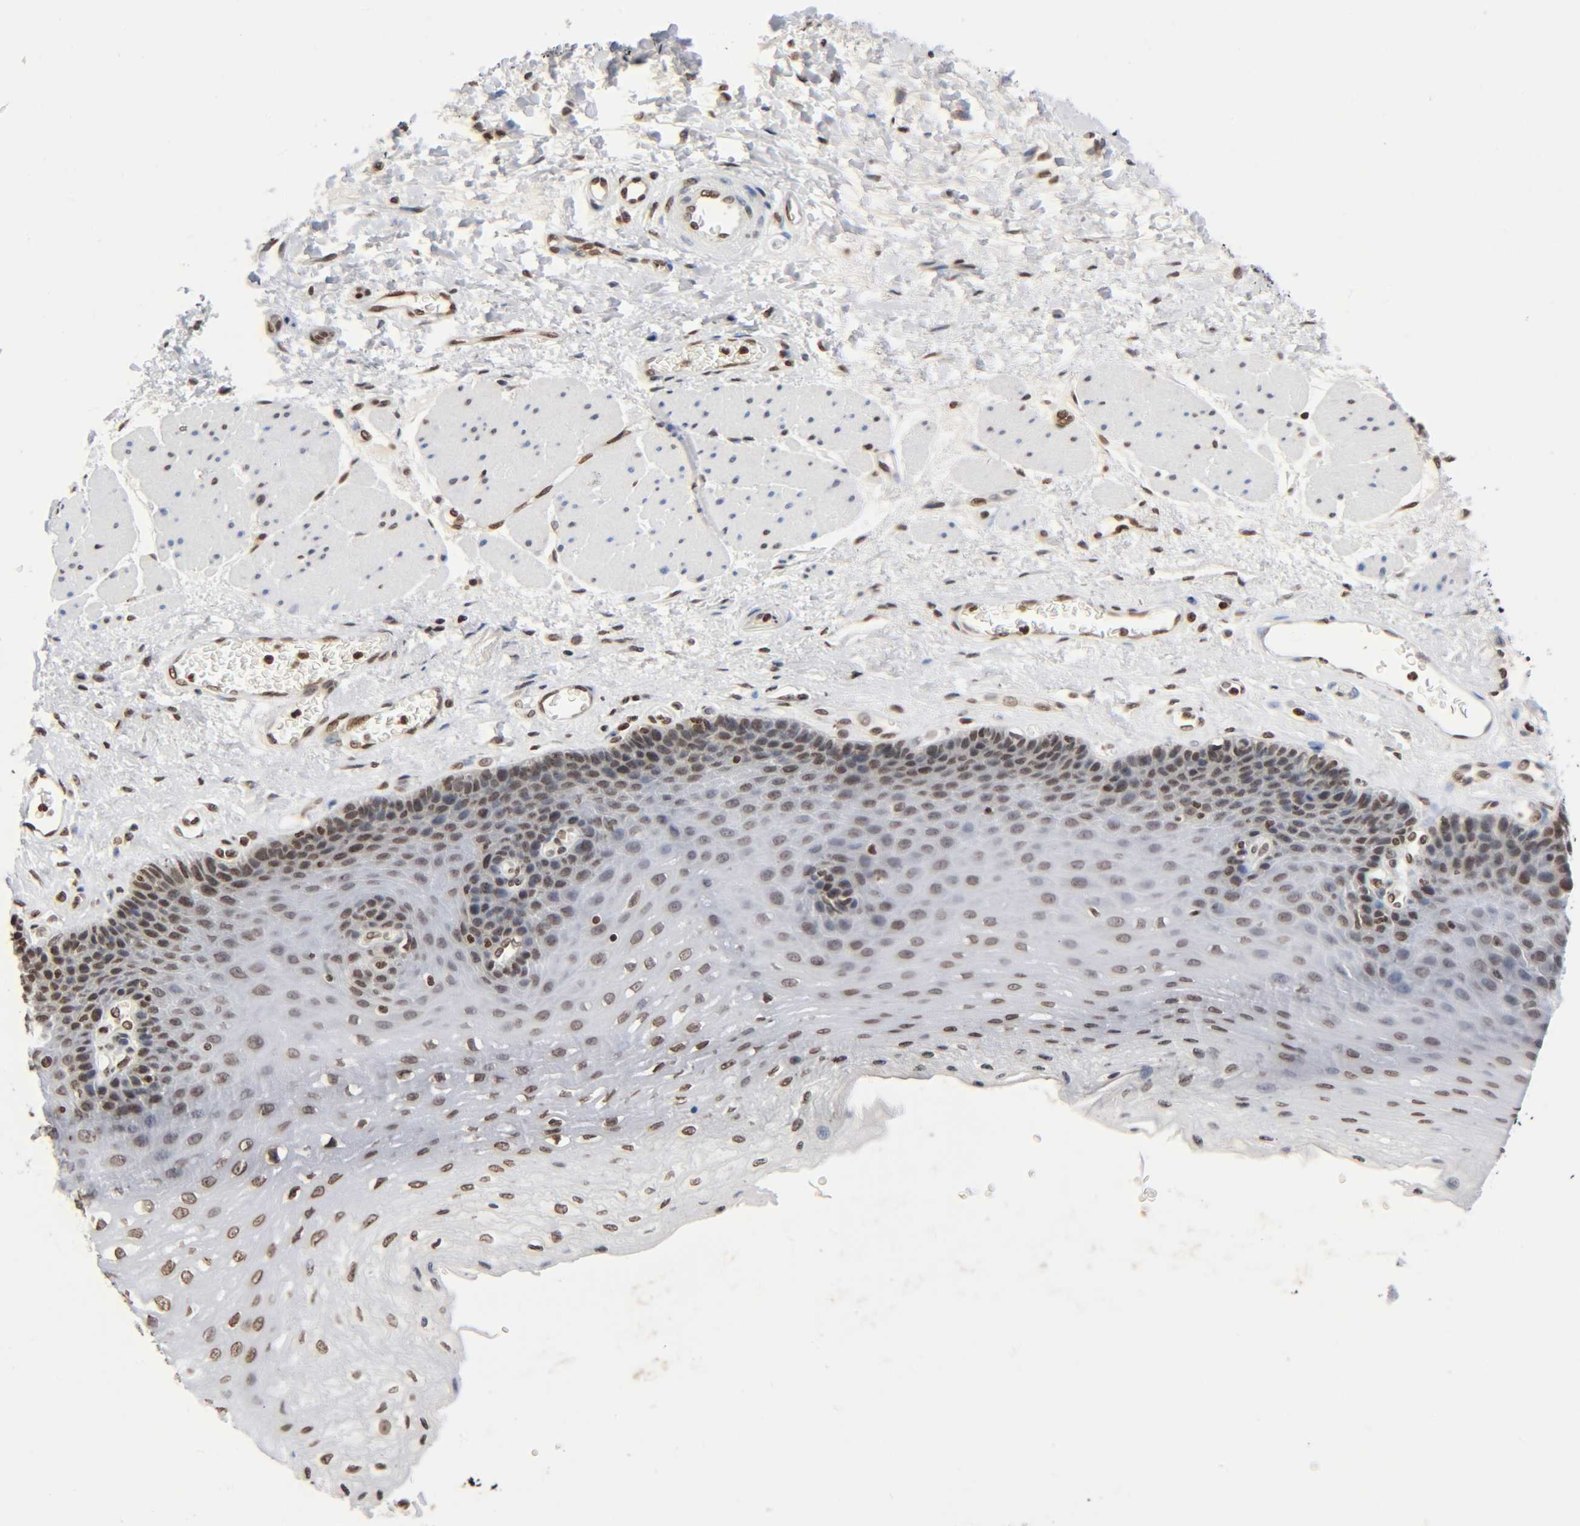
{"staining": {"intensity": "moderate", "quantity": ">75%", "location": "nuclear"}, "tissue": "esophagus", "cell_type": "Squamous epithelial cells", "image_type": "normal", "snomed": [{"axis": "morphology", "description": "Normal tissue, NOS"}, {"axis": "topography", "description": "Esophagus"}], "caption": "Immunohistochemistry photomicrograph of benign esophagus stained for a protein (brown), which shows medium levels of moderate nuclear expression in approximately >75% of squamous epithelial cells.", "gene": "HOXA6", "patient": {"sex": "female", "age": 72}}